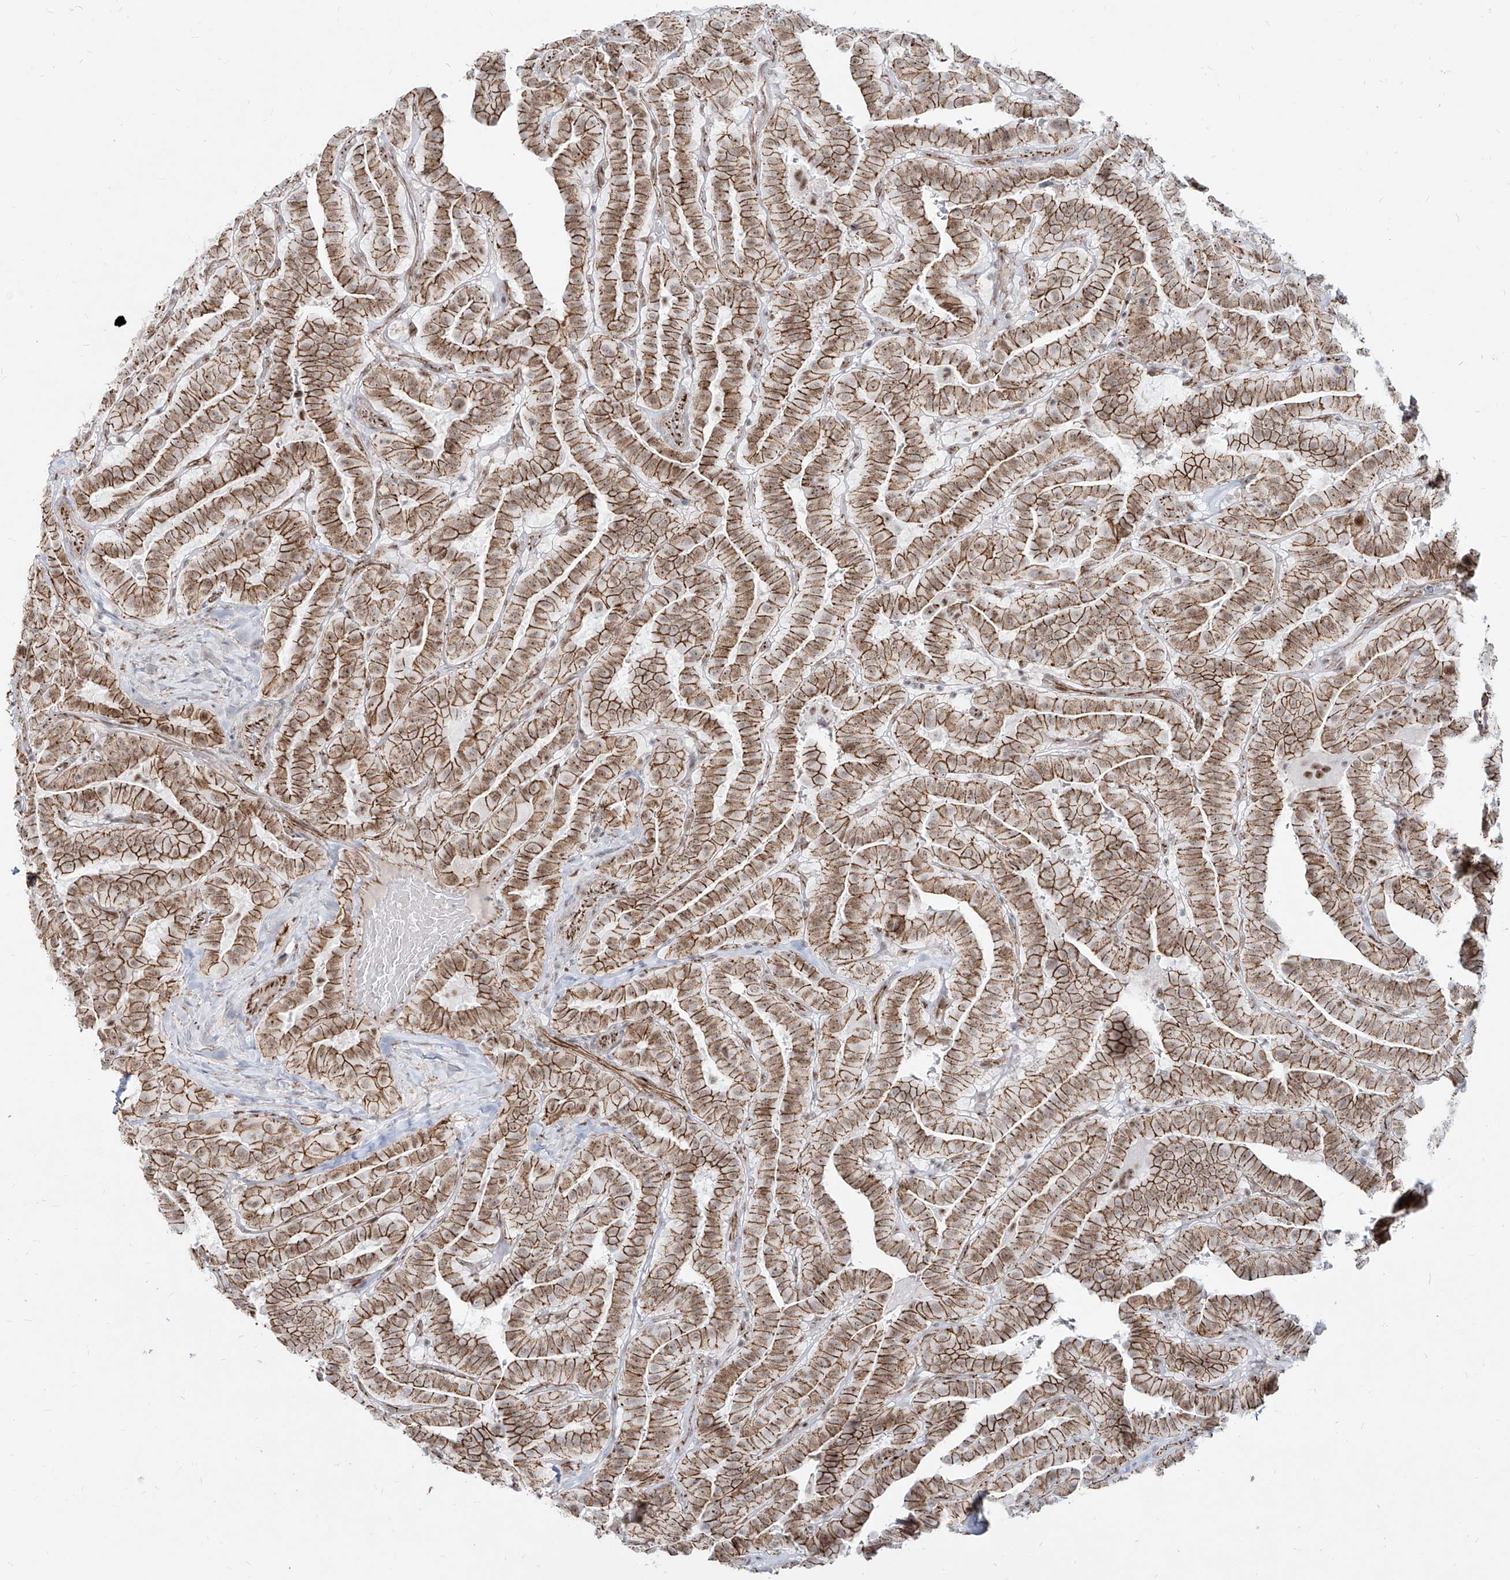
{"staining": {"intensity": "moderate", "quantity": ">75%", "location": "cytoplasmic/membranous,nuclear"}, "tissue": "thyroid cancer", "cell_type": "Tumor cells", "image_type": "cancer", "snomed": [{"axis": "morphology", "description": "Papillary adenocarcinoma, NOS"}, {"axis": "topography", "description": "Thyroid gland"}], "caption": "Tumor cells demonstrate medium levels of moderate cytoplasmic/membranous and nuclear staining in approximately >75% of cells in thyroid papillary adenocarcinoma. (brown staining indicates protein expression, while blue staining denotes nuclei).", "gene": "ZNF710", "patient": {"sex": "male", "age": 77}}